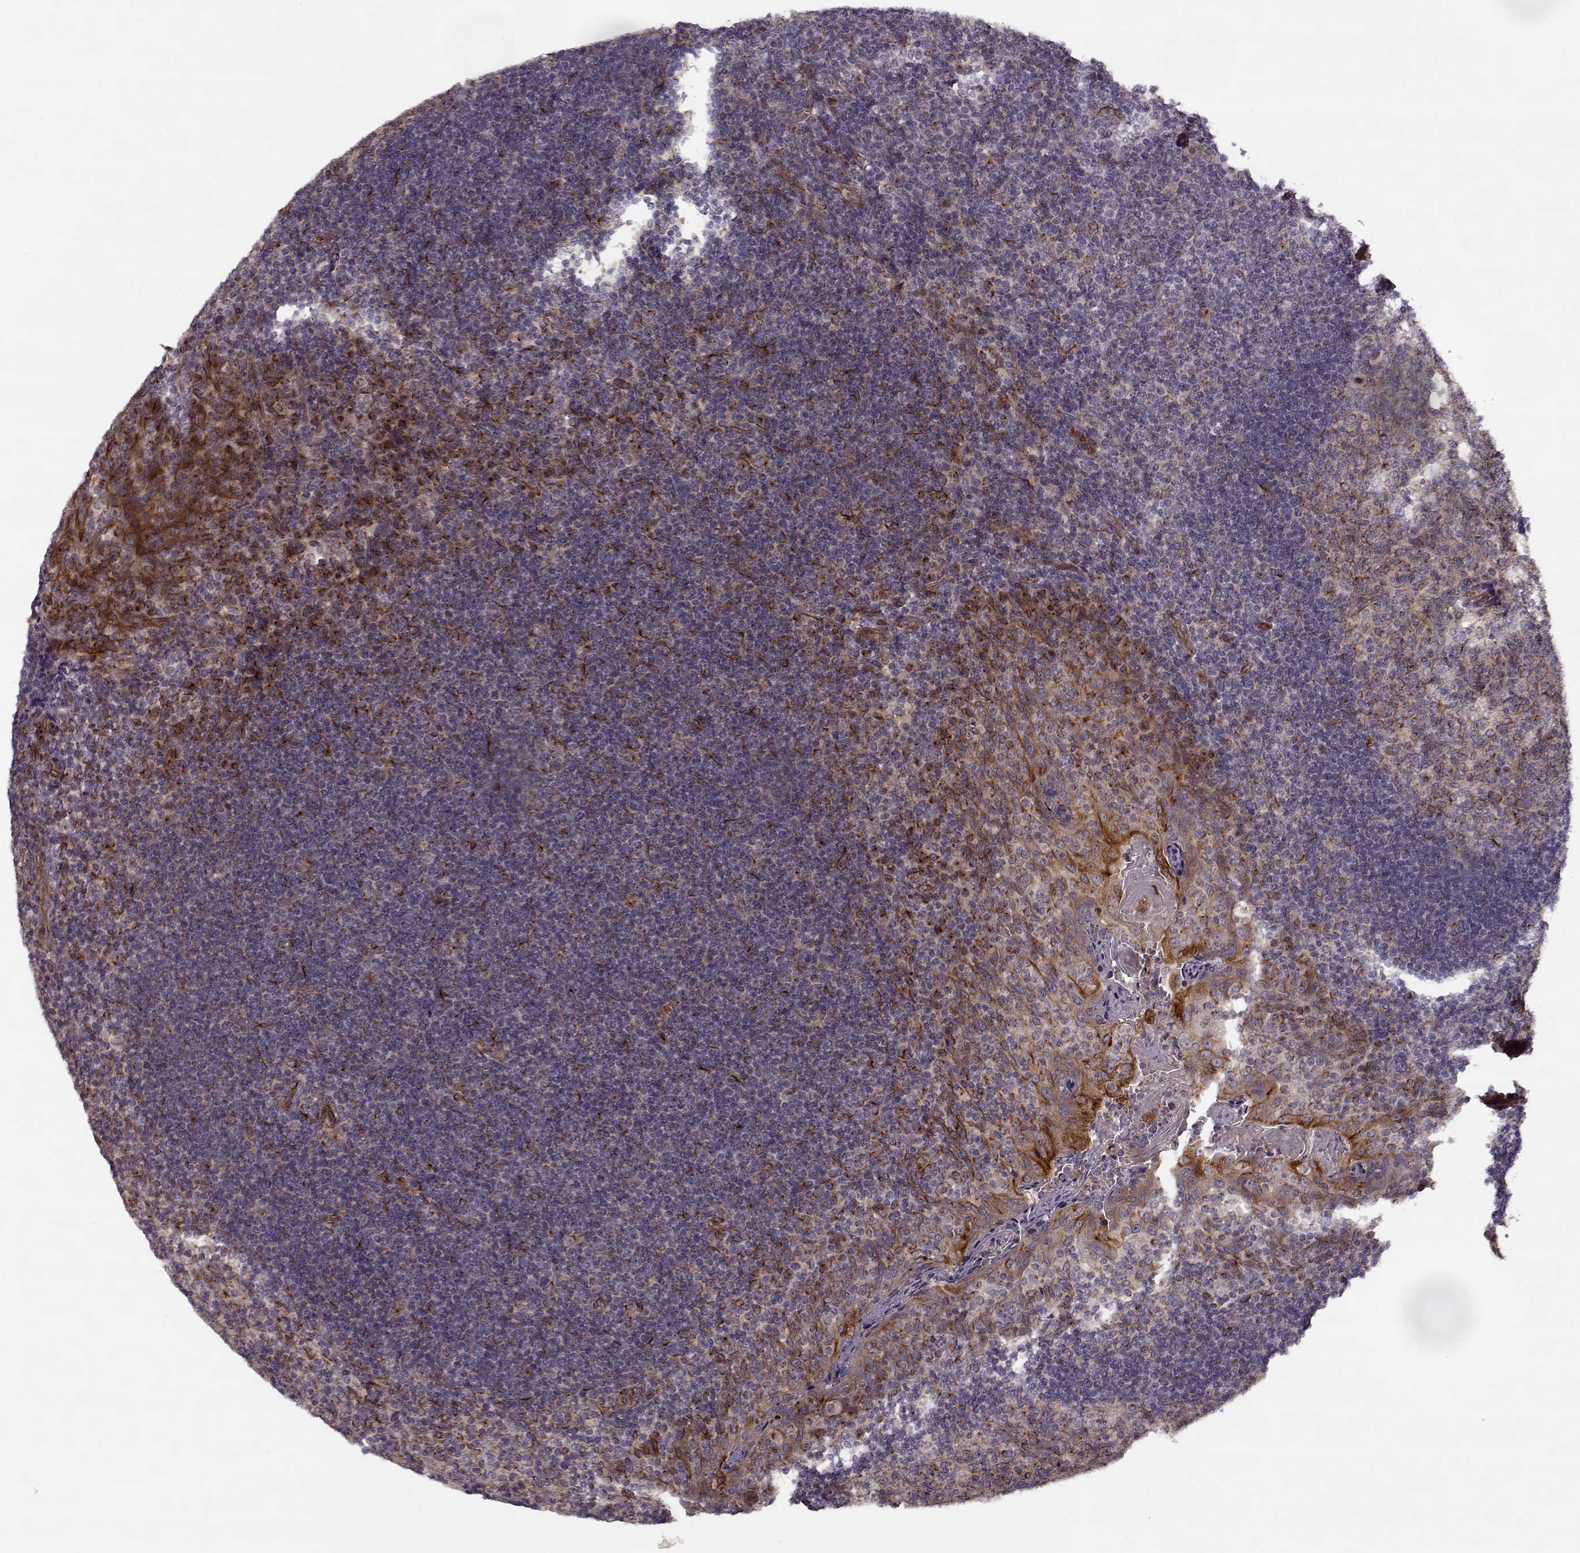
{"staining": {"intensity": "strong", "quantity": "<25%", "location": "cytoplasmic/membranous"}, "tissue": "tonsil", "cell_type": "Germinal center cells", "image_type": "normal", "snomed": [{"axis": "morphology", "description": "Normal tissue, NOS"}, {"axis": "topography", "description": "Tonsil"}], "caption": "Tonsil was stained to show a protein in brown. There is medium levels of strong cytoplasmic/membranous staining in approximately <25% of germinal center cells. Nuclei are stained in blue.", "gene": "MTR", "patient": {"sex": "male", "age": 17}}